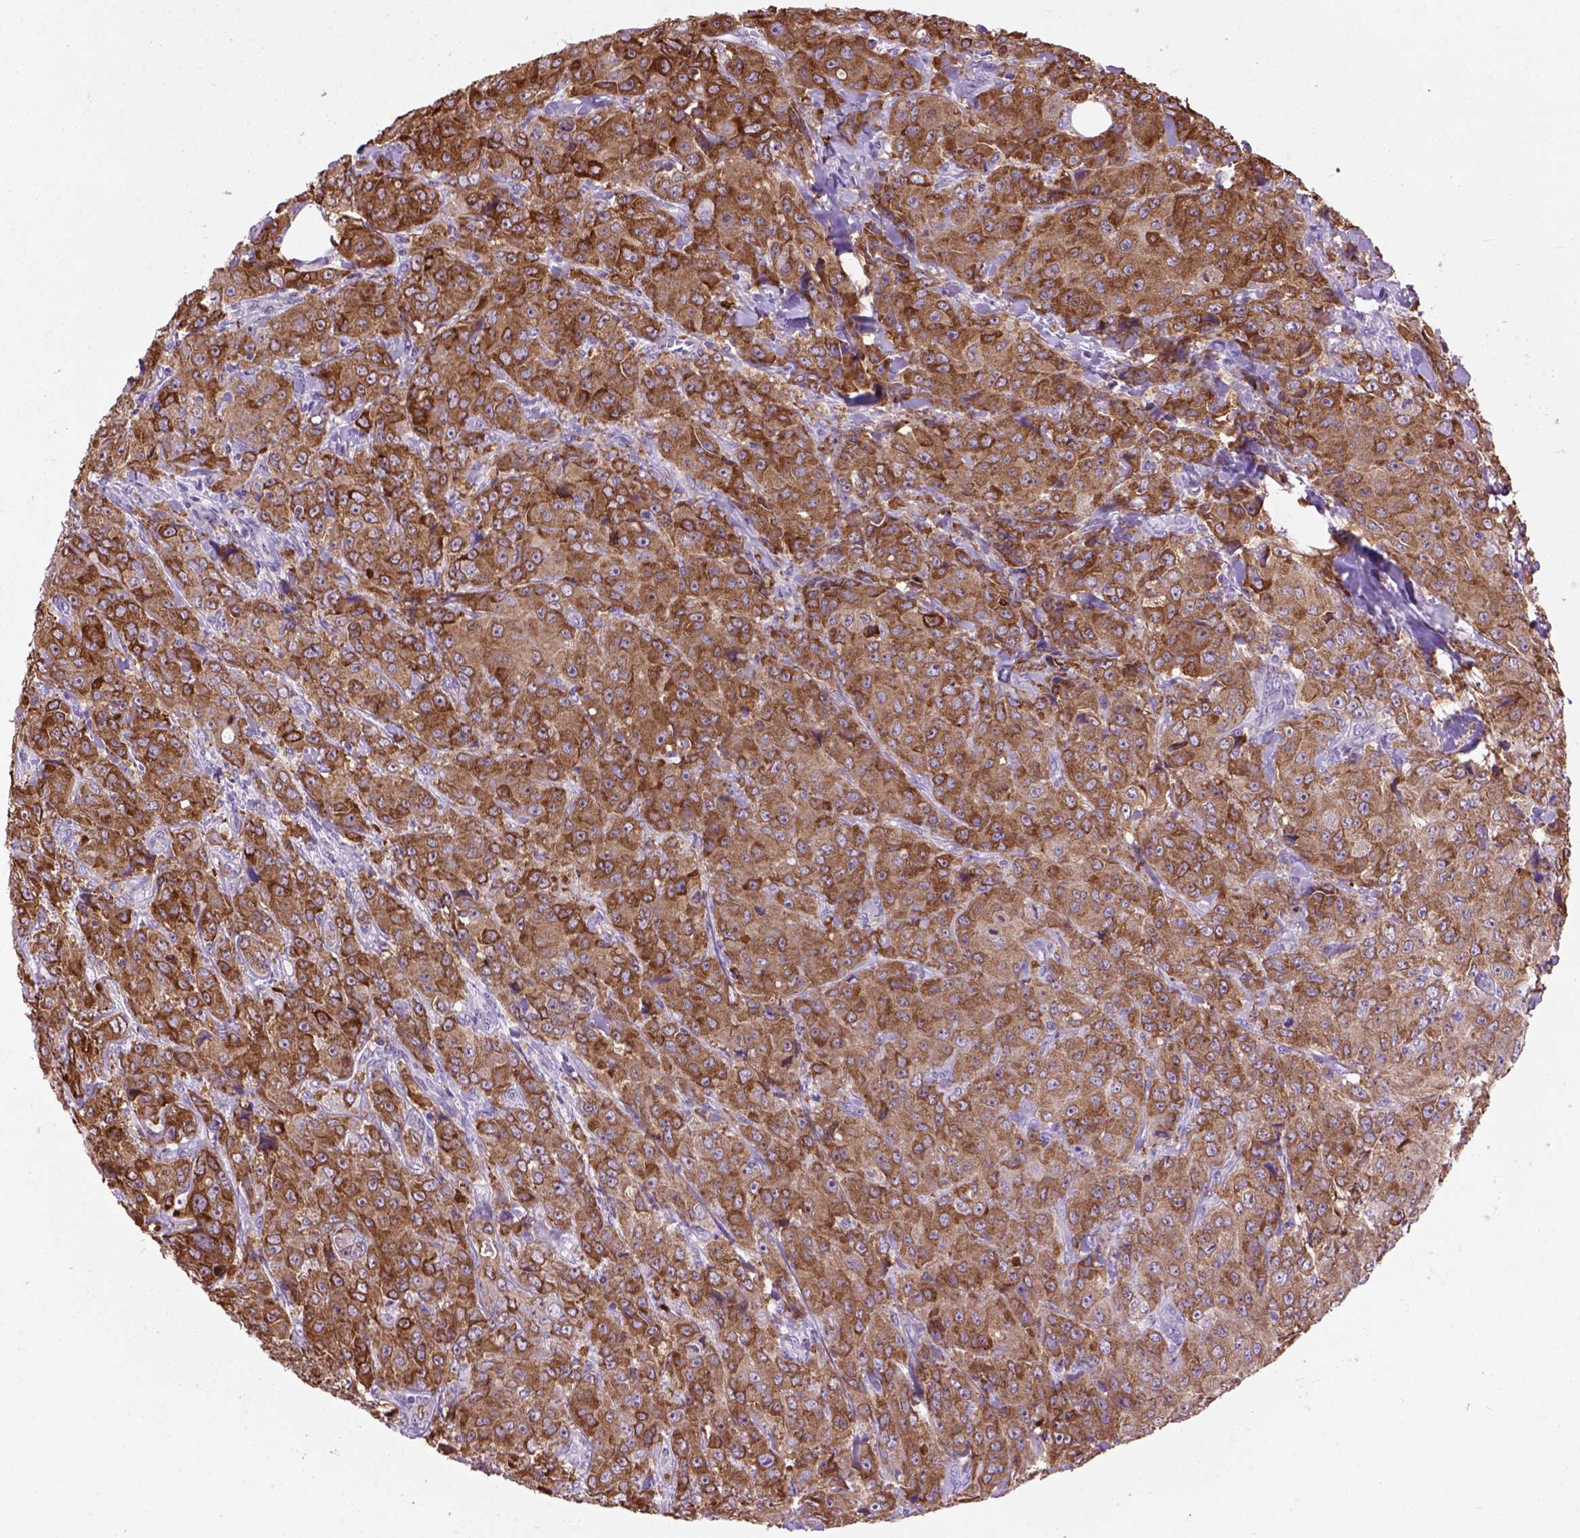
{"staining": {"intensity": "strong", "quantity": ">75%", "location": "cytoplasmic/membranous"}, "tissue": "breast cancer", "cell_type": "Tumor cells", "image_type": "cancer", "snomed": [{"axis": "morphology", "description": "Duct carcinoma"}, {"axis": "topography", "description": "Breast"}], "caption": "This is a histology image of IHC staining of breast cancer (invasive ductal carcinoma), which shows strong expression in the cytoplasmic/membranous of tumor cells.", "gene": "MAPT", "patient": {"sex": "female", "age": 43}}